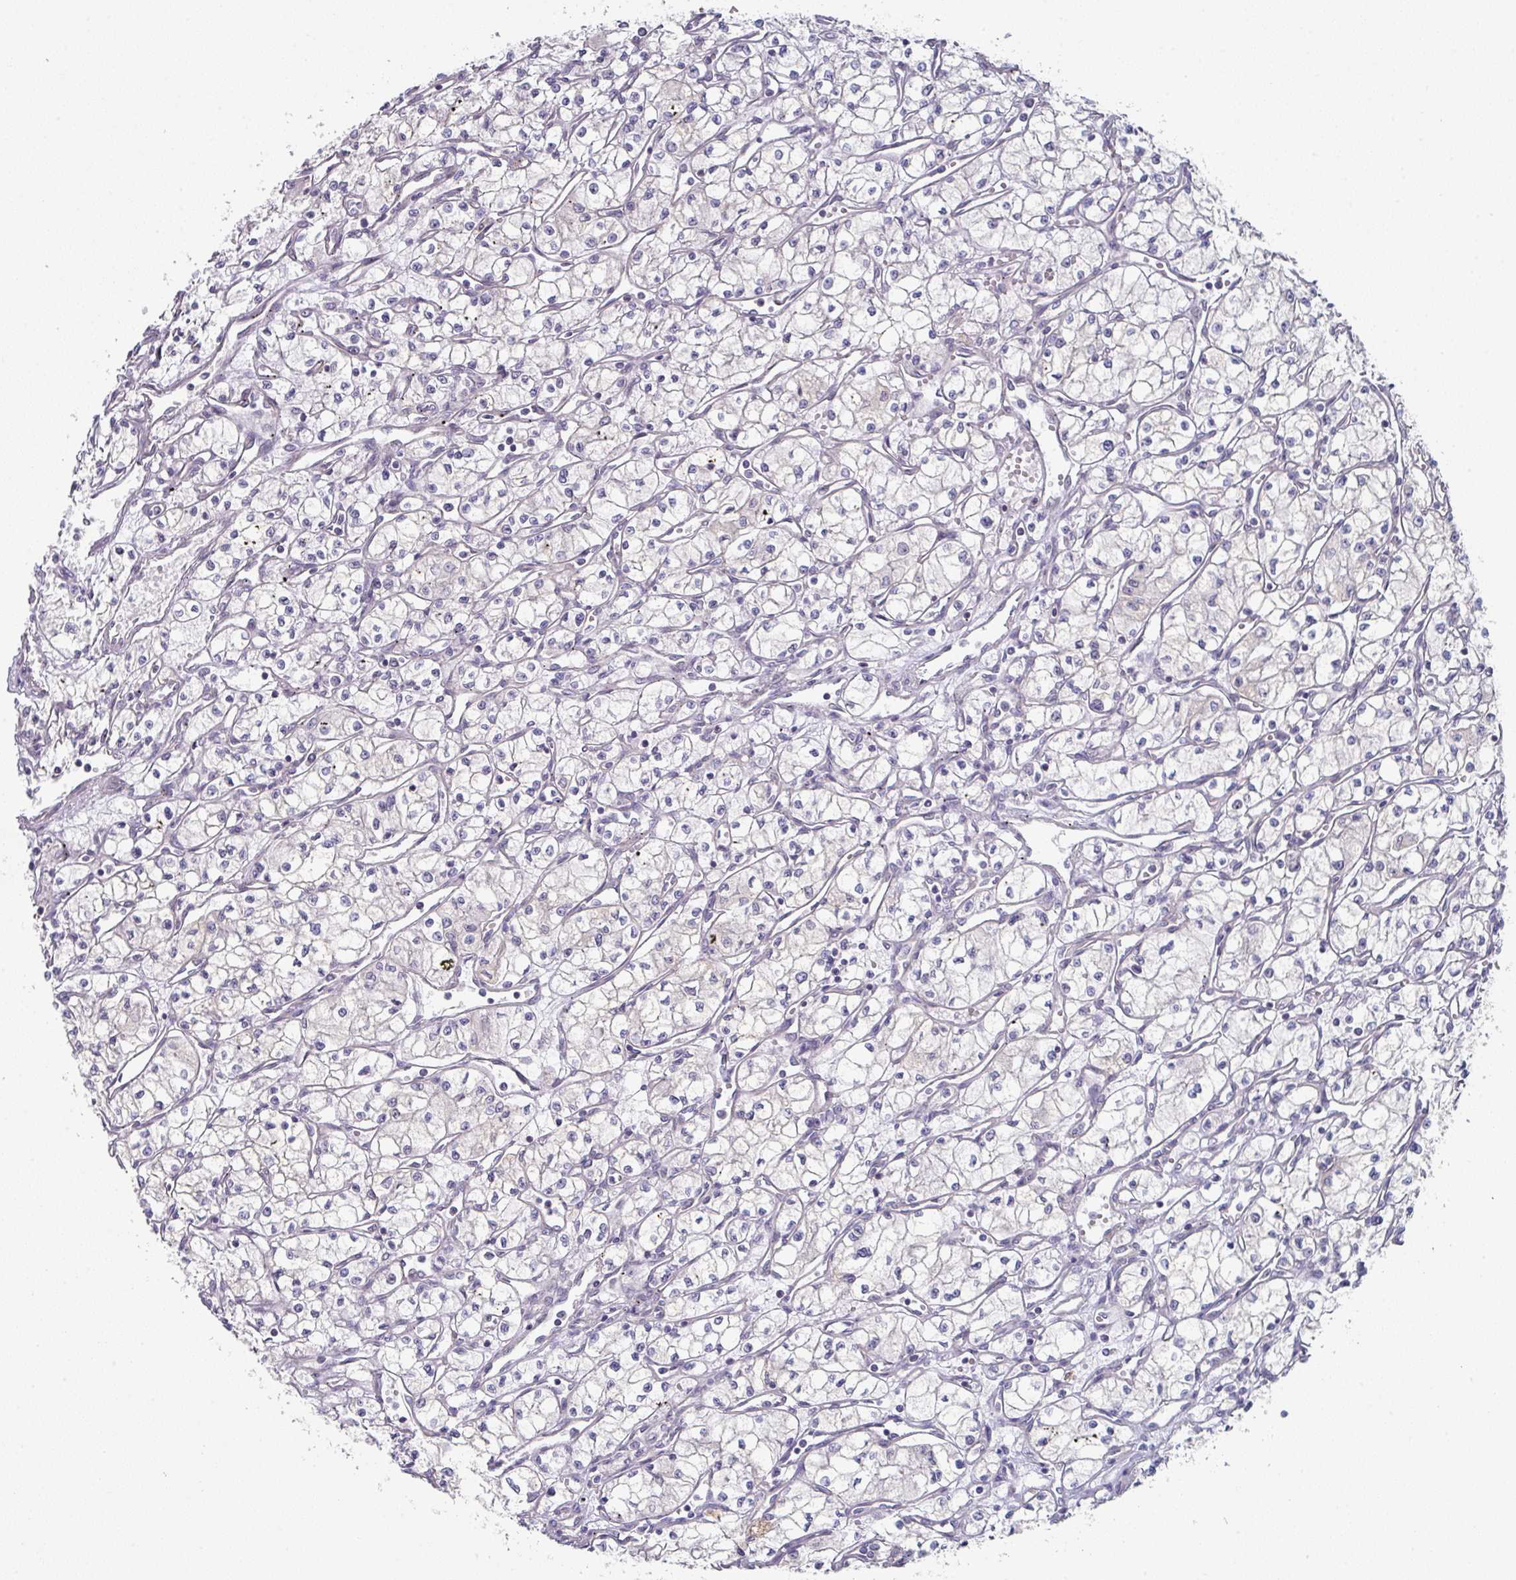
{"staining": {"intensity": "negative", "quantity": "none", "location": "none"}, "tissue": "renal cancer", "cell_type": "Tumor cells", "image_type": "cancer", "snomed": [{"axis": "morphology", "description": "Adenocarcinoma, NOS"}, {"axis": "topography", "description": "Kidney"}], "caption": "There is no significant expression in tumor cells of renal adenocarcinoma.", "gene": "TMED5", "patient": {"sex": "male", "age": 59}}